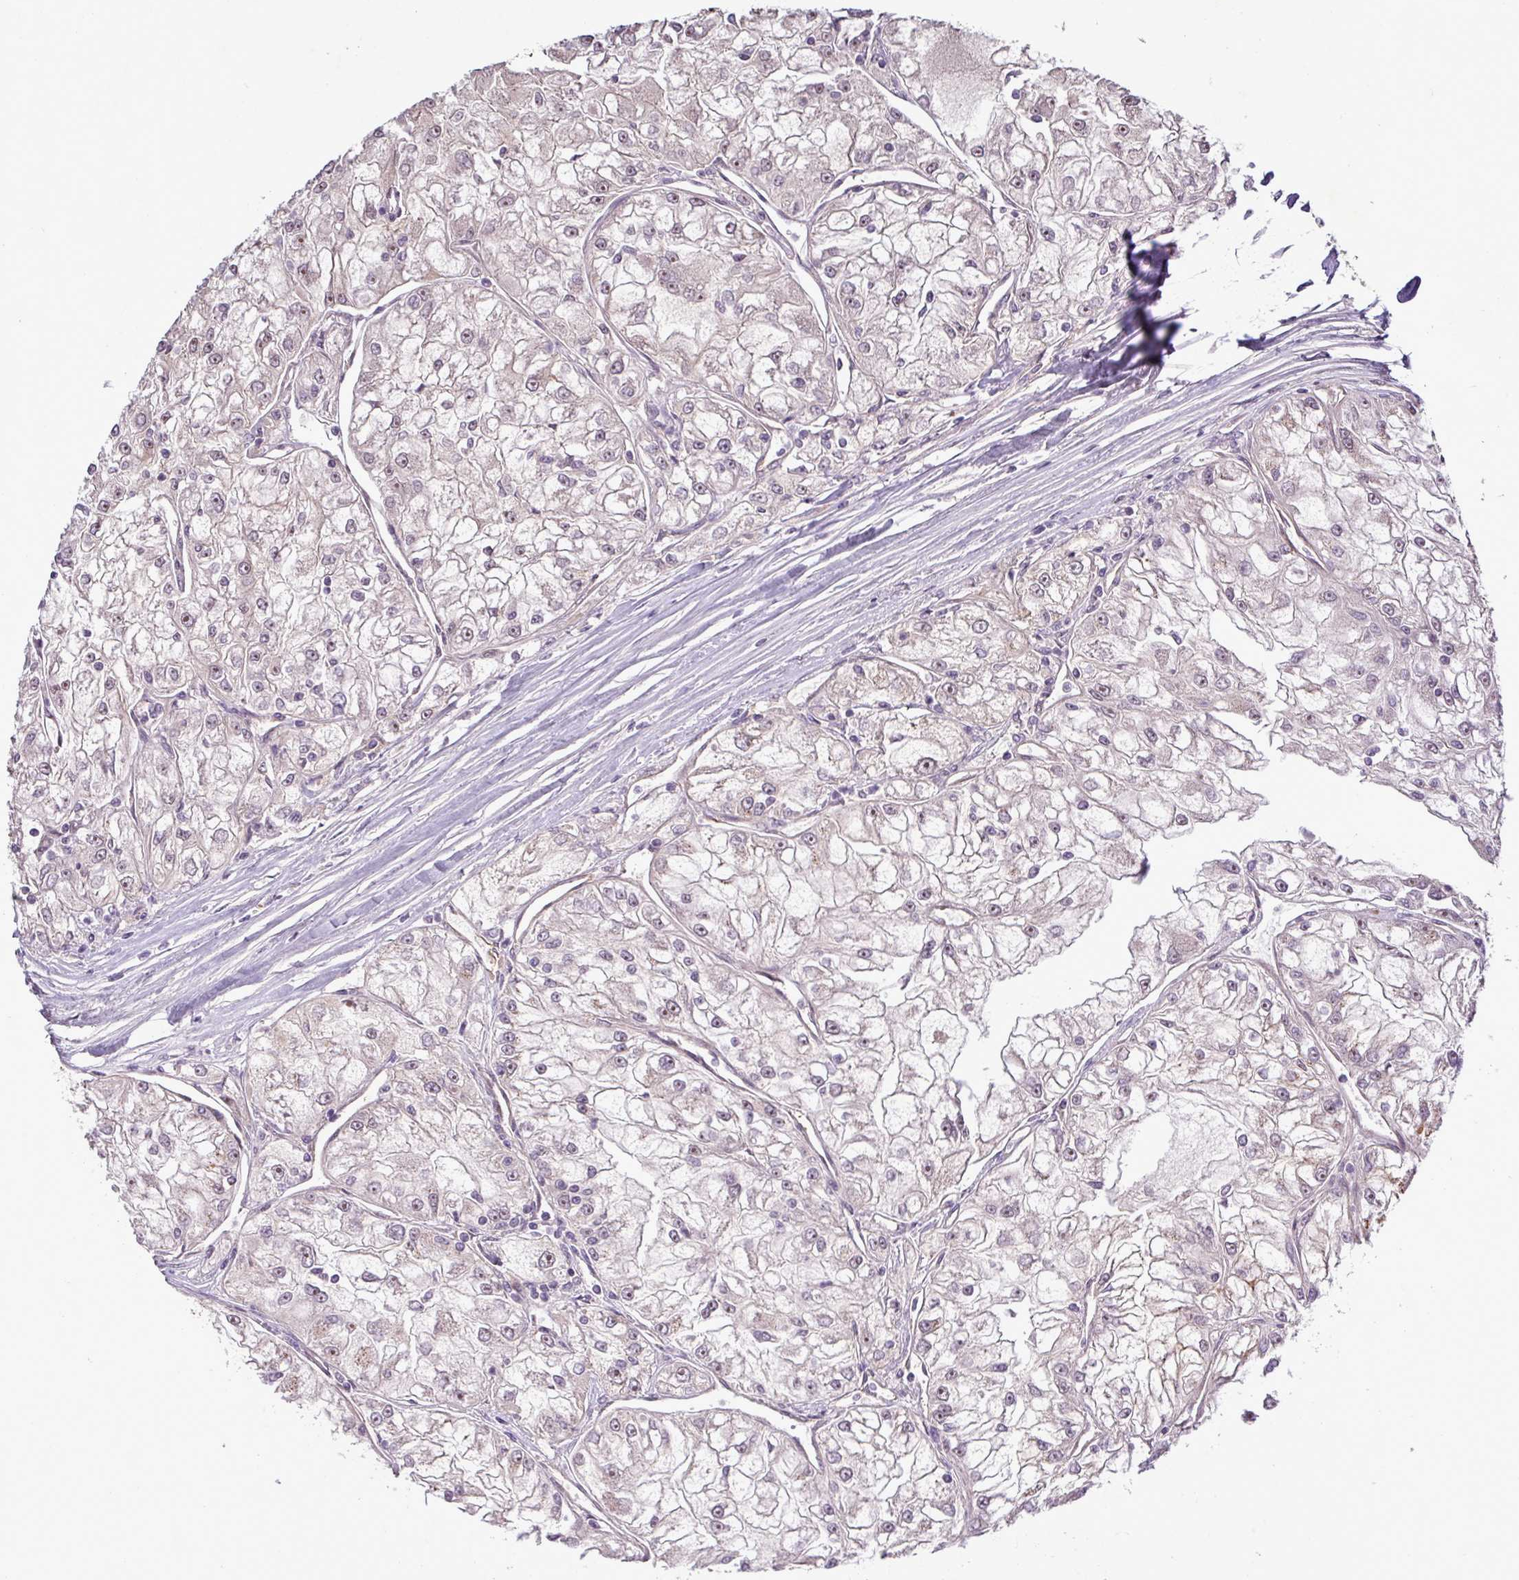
{"staining": {"intensity": "negative", "quantity": "none", "location": "none"}, "tissue": "renal cancer", "cell_type": "Tumor cells", "image_type": "cancer", "snomed": [{"axis": "morphology", "description": "Adenocarcinoma, NOS"}, {"axis": "topography", "description": "Kidney"}], "caption": "The histopathology image reveals no staining of tumor cells in renal cancer (adenocarcinoma).", "gene": "PCDH1", "patient": {"sex": "female", "age": 72}}